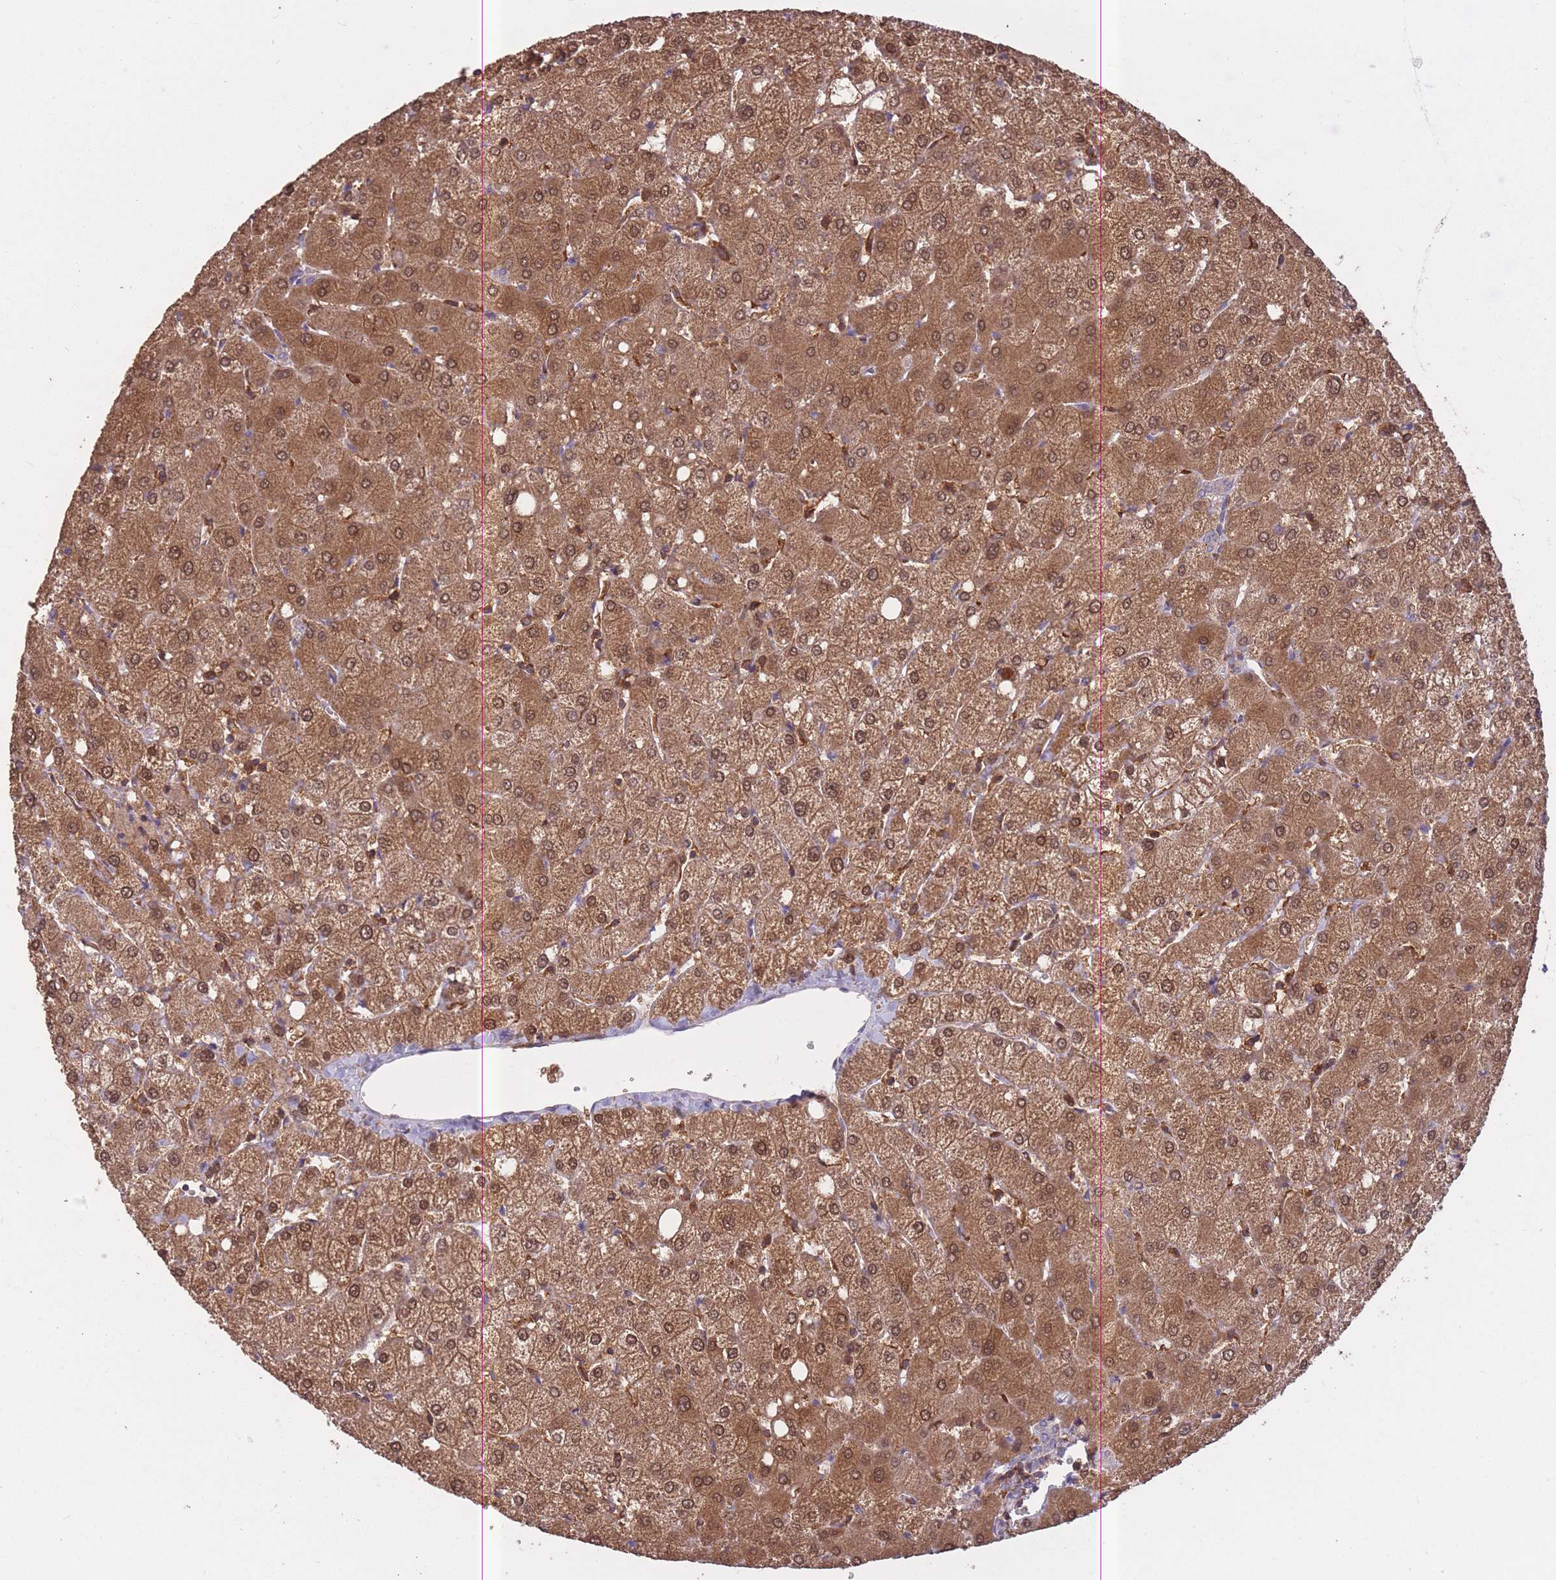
{"staining": {"intensity": "negative", "quantity": "none", "location": "none"}, "tissue": "liver", "cell_type": "Cholangiocytes", "image_type": "normal", "snomed": [{"axis": "morphology", "description": "Normal tissue, NOS"}, {"axis": "topography", "description": "Liver"}], "caption": "Human liver stained for a protein using immunohistochemistry reveals no staining in cholangiocytes.", "gene": "GMIP", "patient": {"sex": "female", "age": 54}}